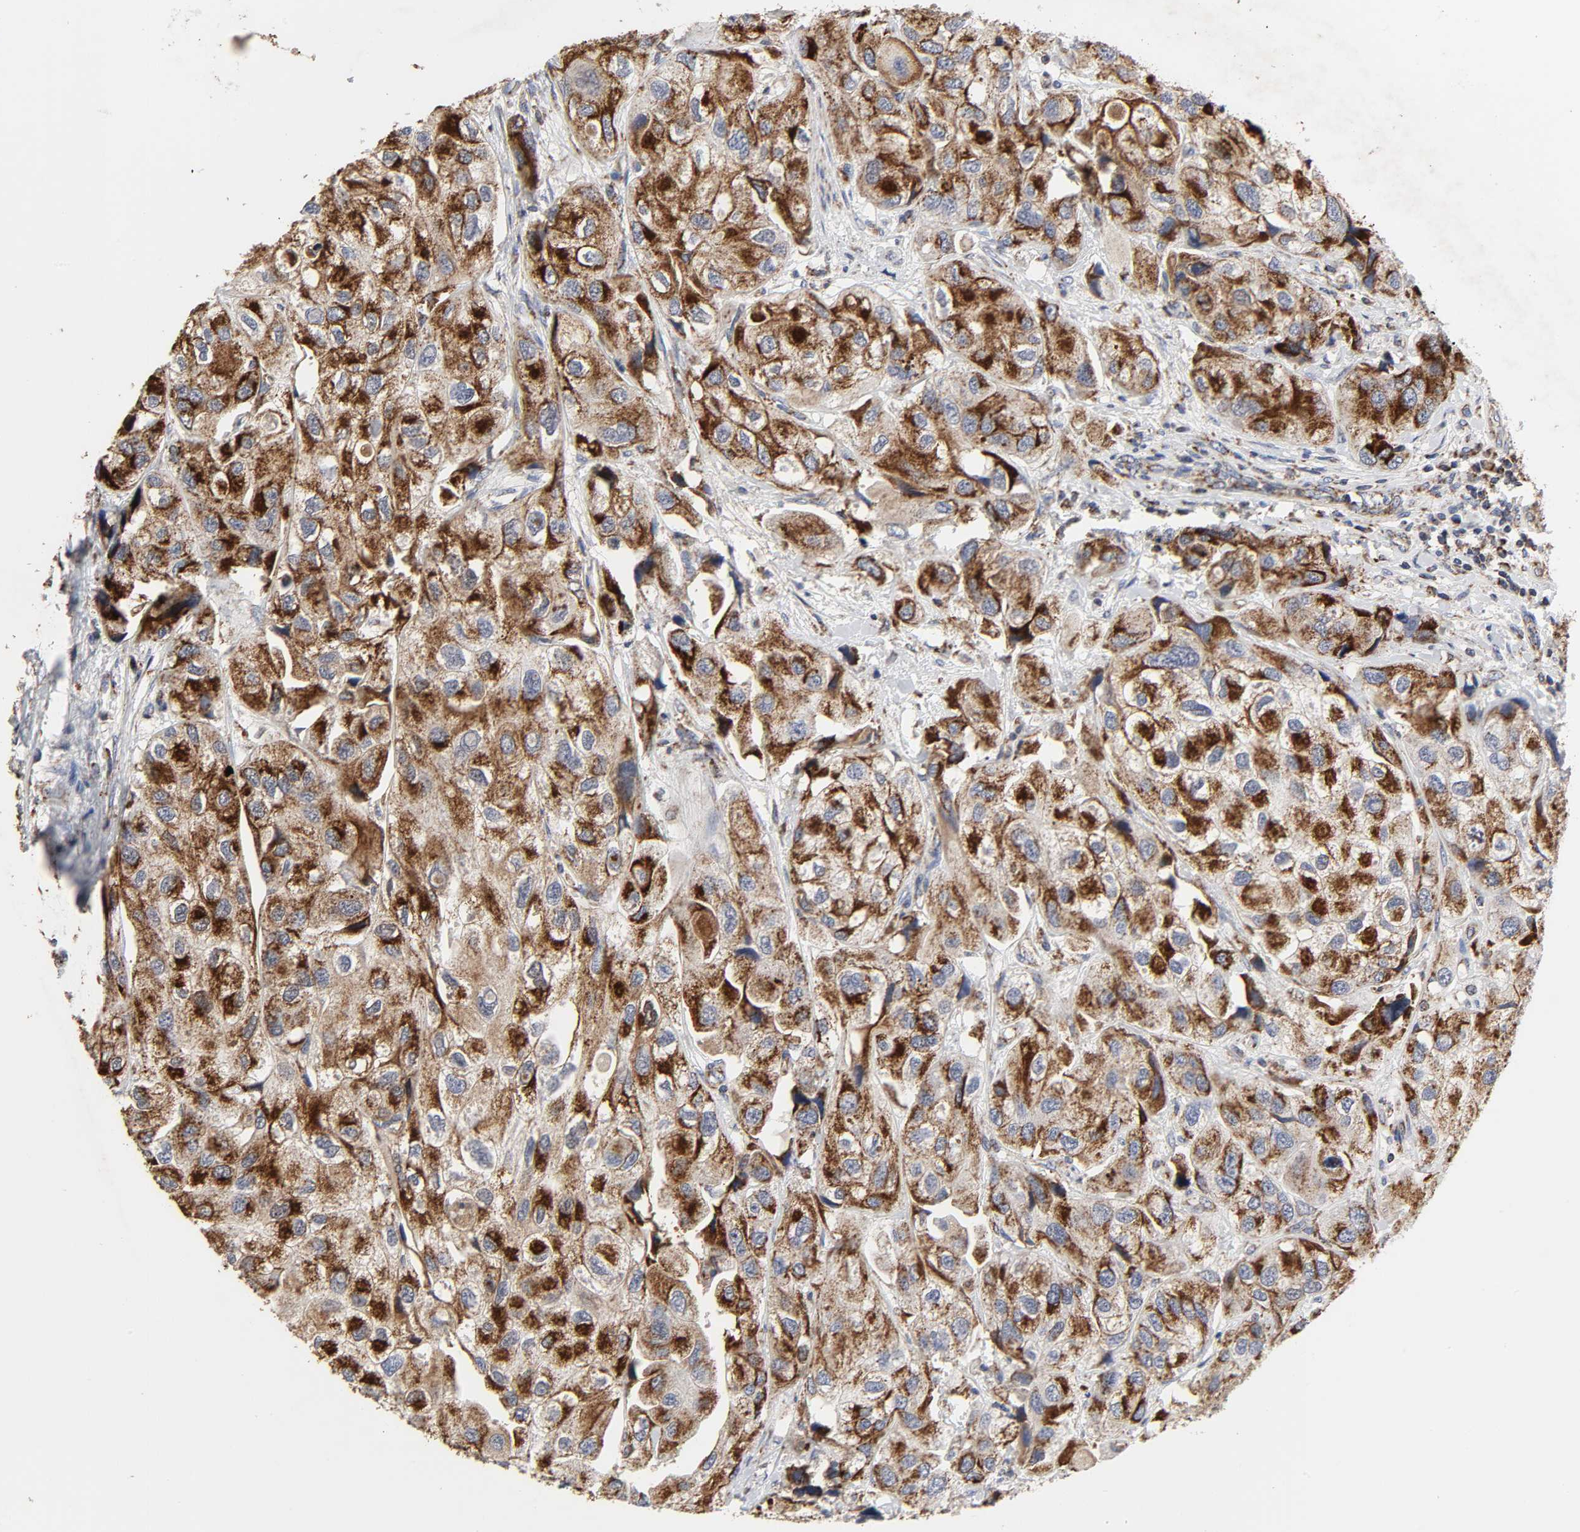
{"staining": {"intensity": "strong", "quantity": ">75%", "location": "cytoplasmic/membranous"}, "tissue": "urothelial cancer", "cell_type": "Tumor cells", "image_type": "cancer", "snomed": [{"axis": "morphology", "description": "Urothelial carcinoma, High grade"}, {"axis": "topography", "description": "Urinary bladder"}], "caption": "The photomicrograph exhibits immunohistochemical staining of high-grade urothelial carcinoma. There is strong cytoplasmic/membranous staining is appreciated in approximately >75% of tumor cells.", "gene": "COX6B1", "patient": {"sex": "female", "age": 64}}